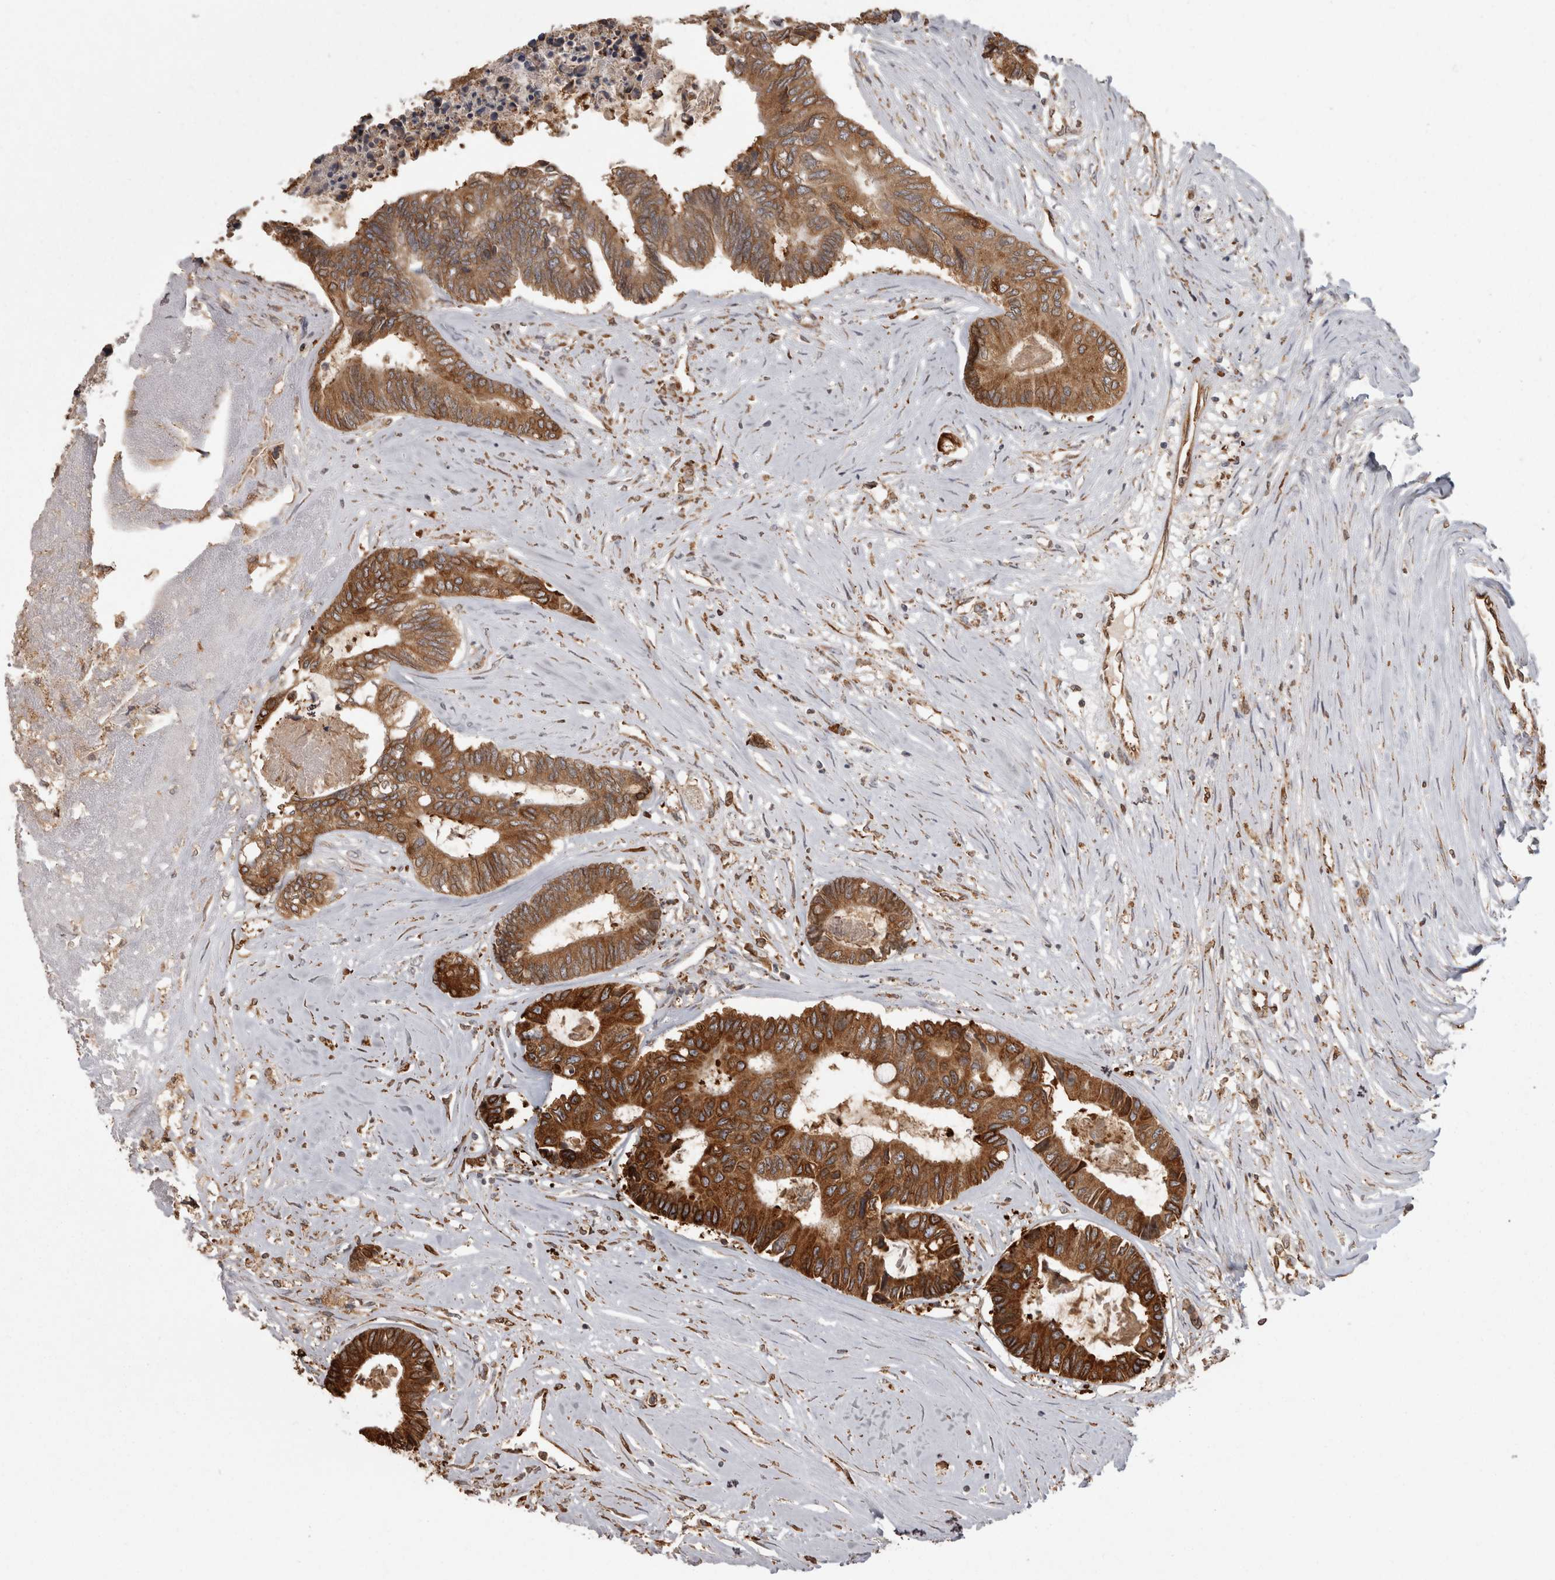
{"staining": {"intensity": "strong", "quantity": ">75%", "location": "cytoplasmic/membranous"}, "tissue": "colorectal cancer", "cell_type": "Tumor cells", "image_type": "cancer", "snomed": [{"axis": "morphology", "description": "Adenocarcinoma, NOS"}, {"axis": "topography", "description": "Rectum"}], "caption": "Human colorectal cancer stained with a brown dye demonstrates strong cytoplasmic/membranous positive expression in about >75% of tumor cells.", "gene": "PON2", "patient": {"sex": "male", "age": 63}}